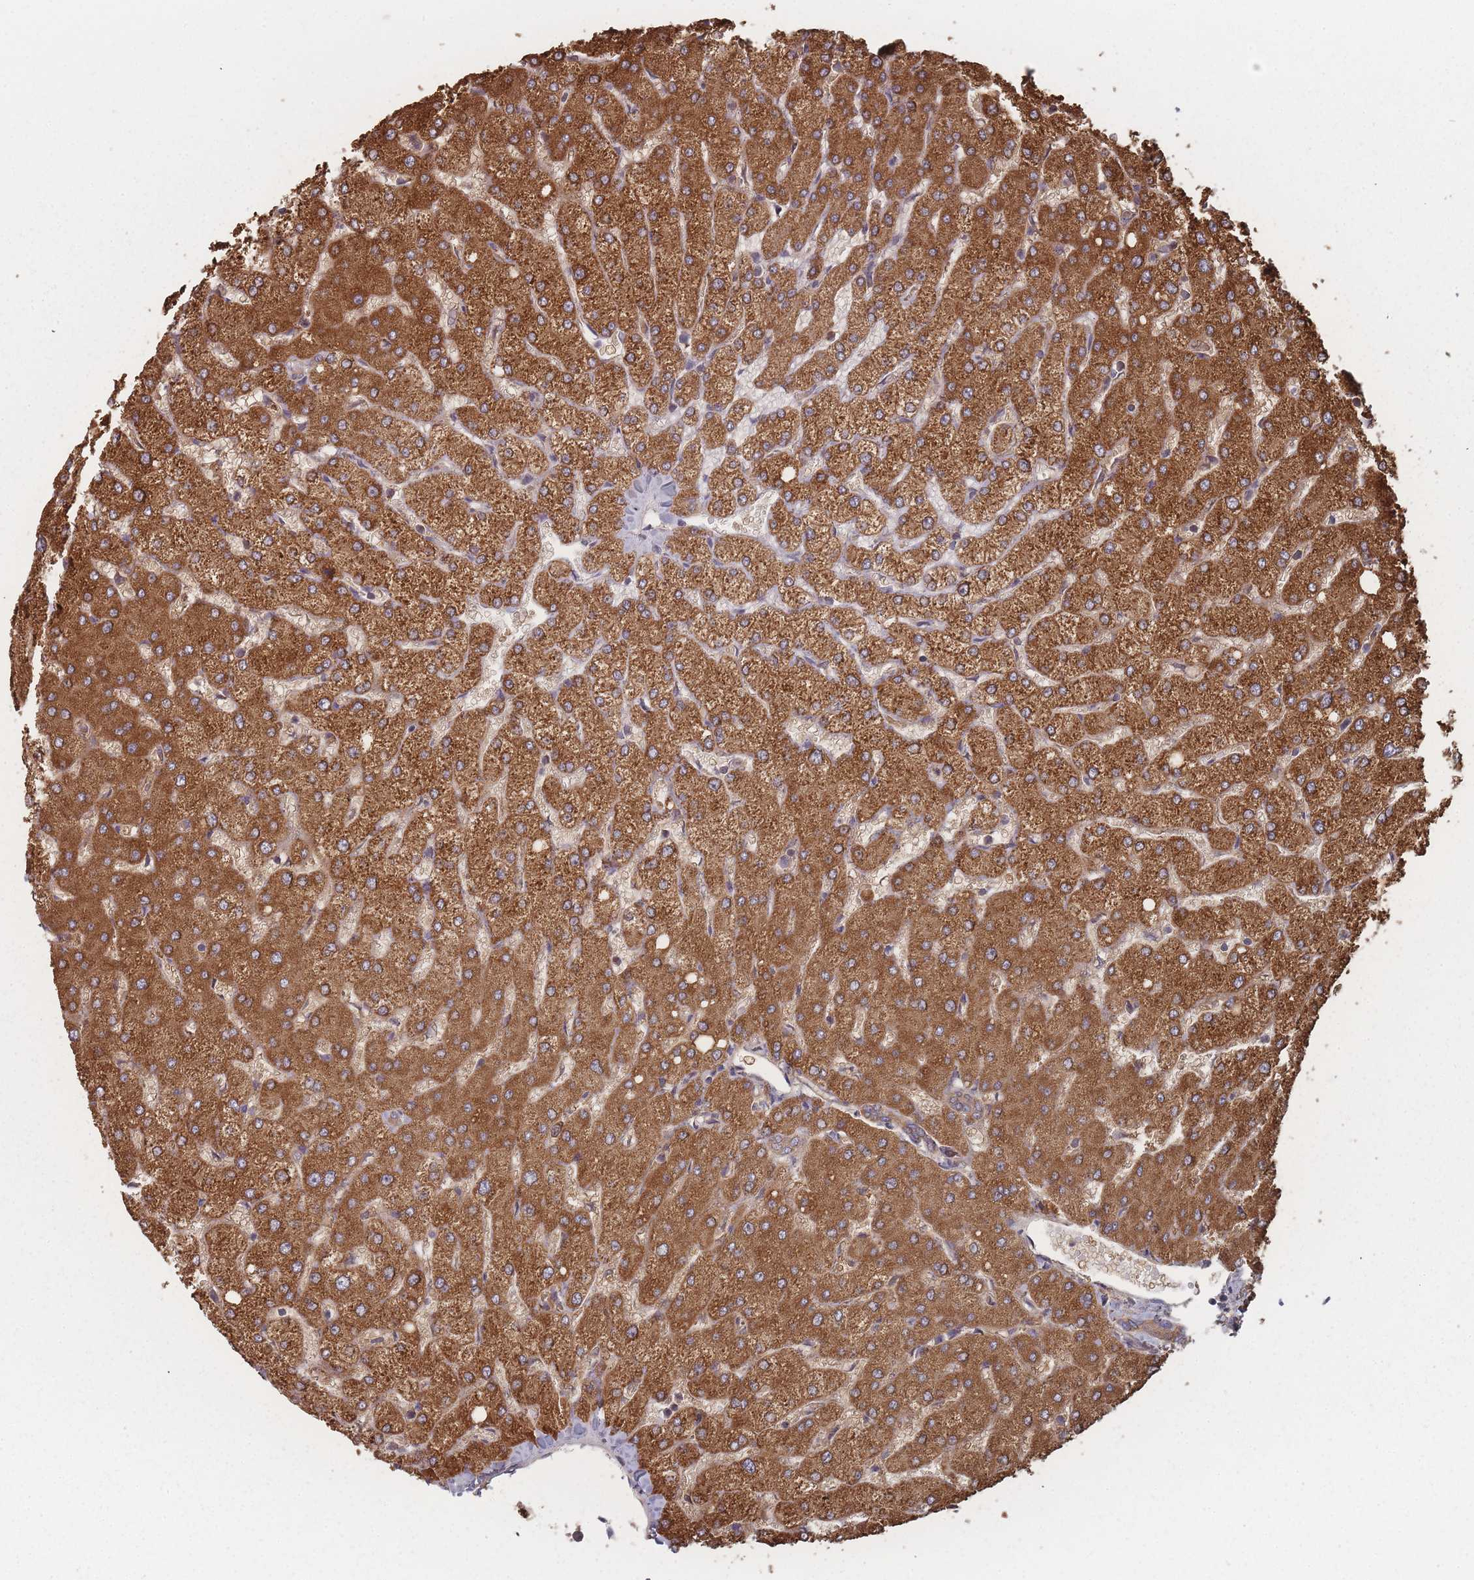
{"staining": {"intensity": "negative", "quantity": "none", "location": "none"}, "tissue": "liver", "cell_type": "Cholangiocytes", "image_type": "normal", "snomed": [{"axis": "morphology", "description": "Normal tissue, NOS"}, {"axis": "topography", "description": "Liver"}], "caption": "IHC photomicrograph of unremarkable liver: human liver stained with DAB shows no significant protein positivity in cholangiocytes.", "gene": "PSMB3", "patient": {"sex": "female", "age": 54}}